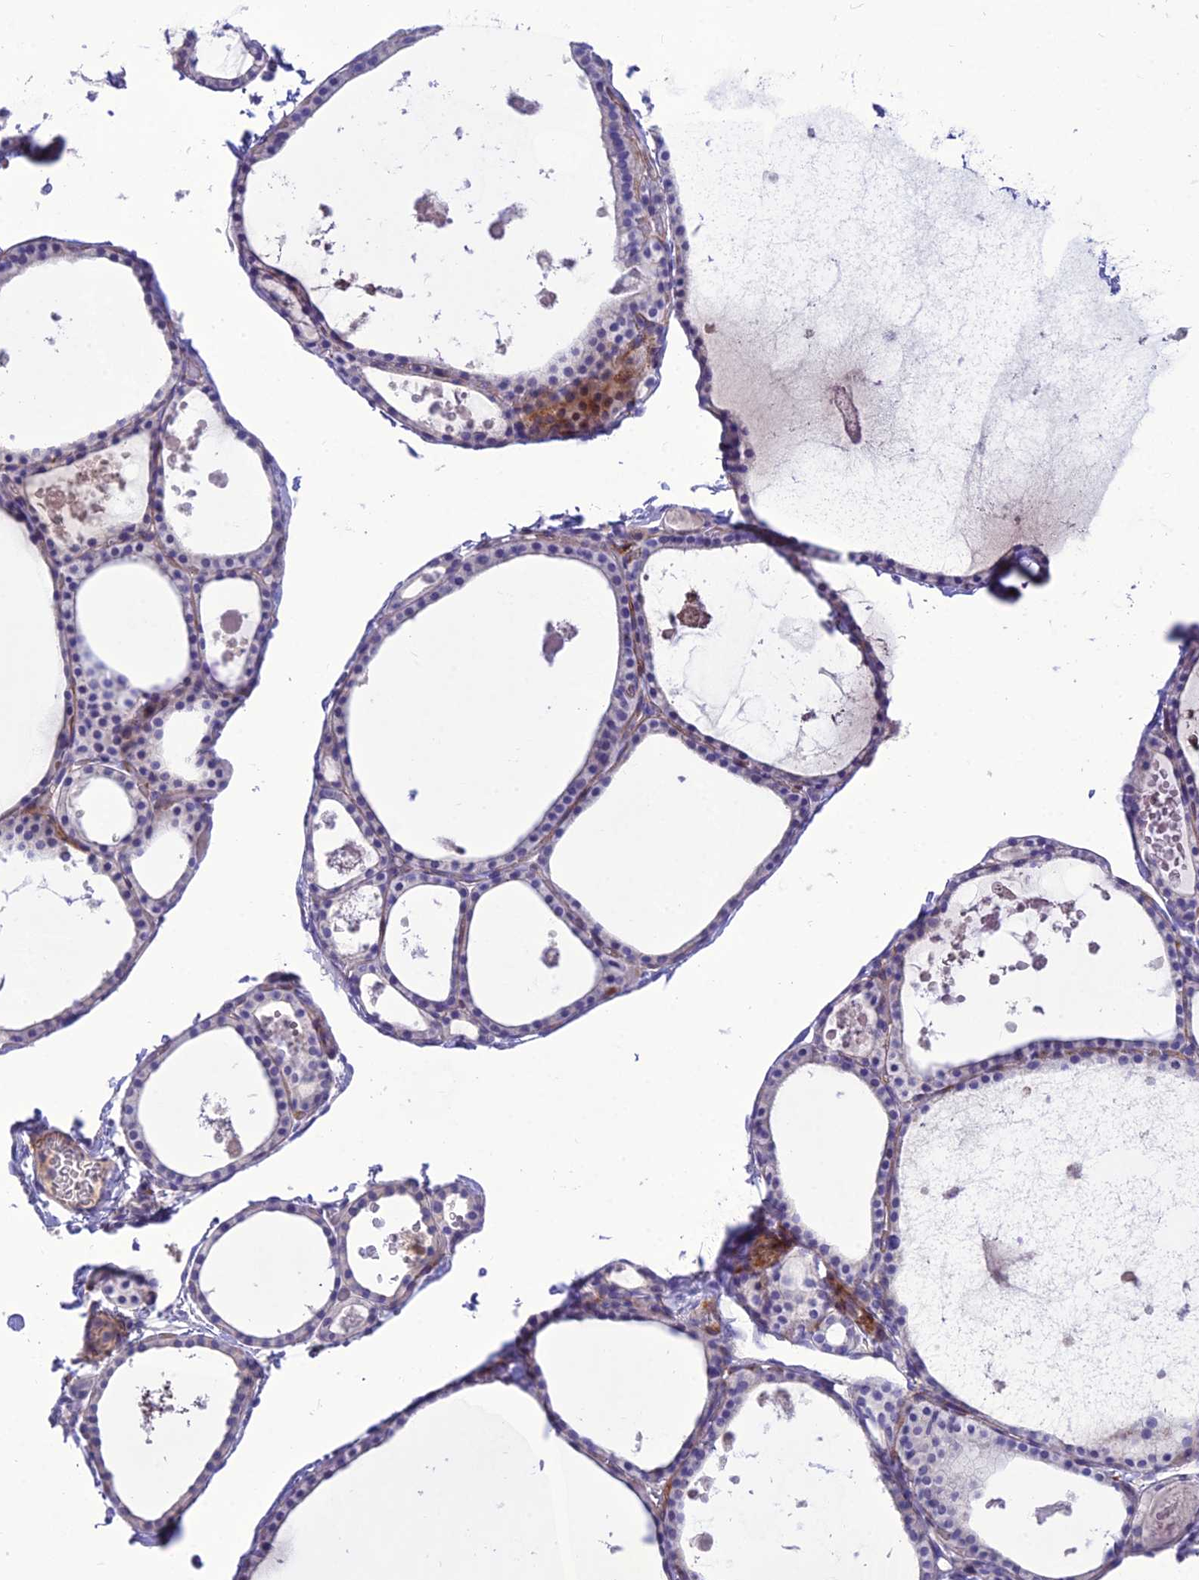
{"staining": {"intensity": "weak", "quantity": "25%-75%", "location": "cytoplasmic/membranous"}, "tissue": "thyroid gland", "cell_type": "Glandular cells", "image_type": "normal", "snomed": [{"axis": "morphology", "description": "Normal tissue, NOS"}, {"axis": "topography", "description": "Thyroid gland"}], "caption": "High-magnification brightfield microscopy of unremarkable thyroid gland stained with DAB (brown) and counterstained with hematoxylin (blue). glandular cells exhibit weak cytoplasmic/membranous positivity is identified in about25%-75% of cells. (DAB IHC with brightfield microscopy, high magnification).", "gene": "TEKT3", "patient": {"sex": "male", "age": 56}}